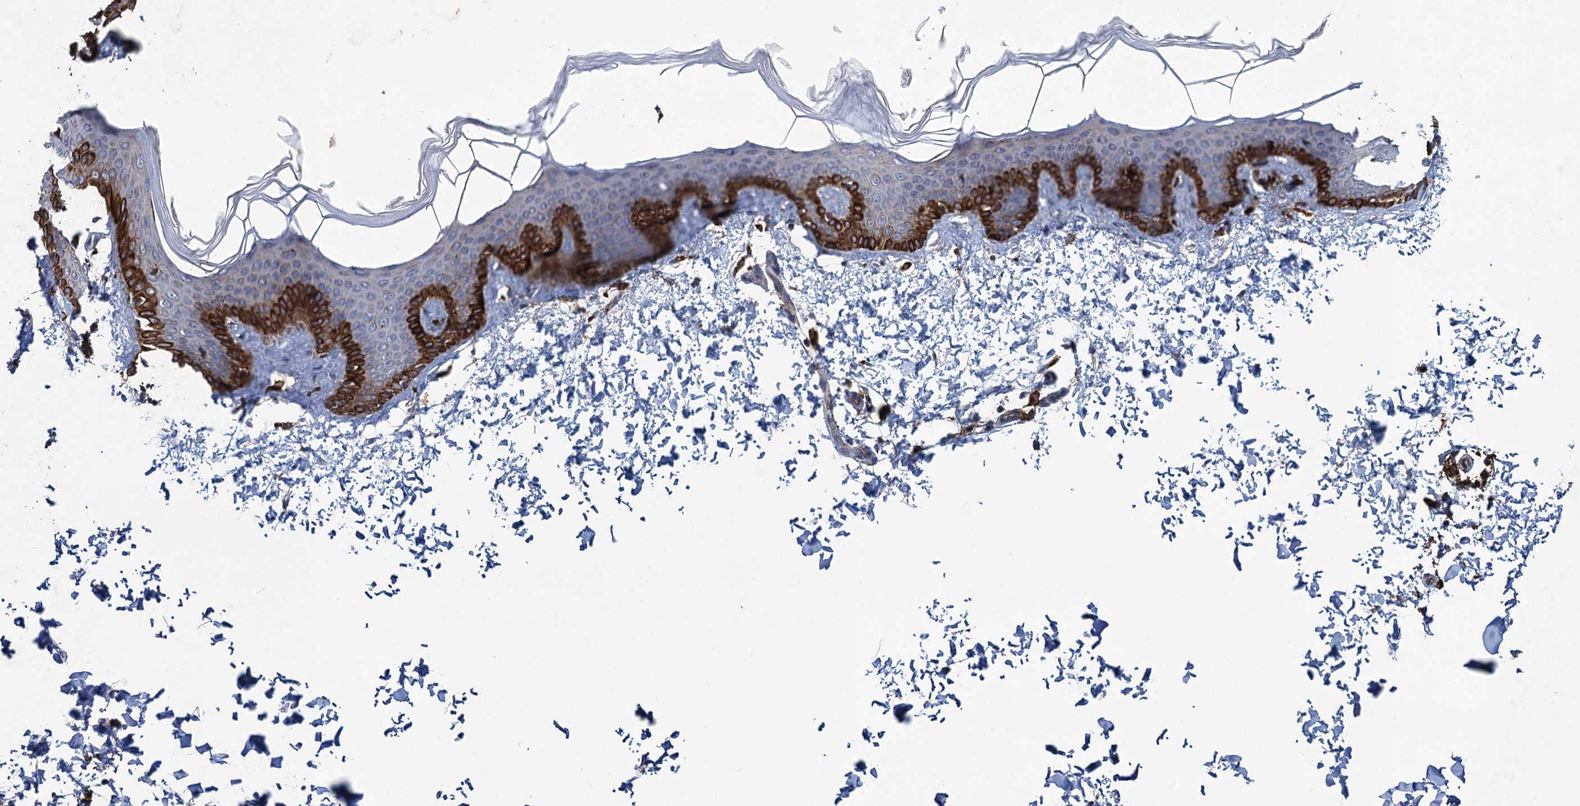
{"staining": {"intensity": "negative", "quantity": "none", "location": "none"}, "tissue": "skin", "cell_type": "Fibroblasts", "image_type": "normal", "snomed": [{"axis": "morphology", "description": "Normal tissue, NOS"}, {"axis": "topography", "description": "Skin"}], "caption": "IHC of unremarkable skin displays no expression in fibroblasts.", "gene": "TXNDC11", "patient": {"sex": "male", "age": 36}}